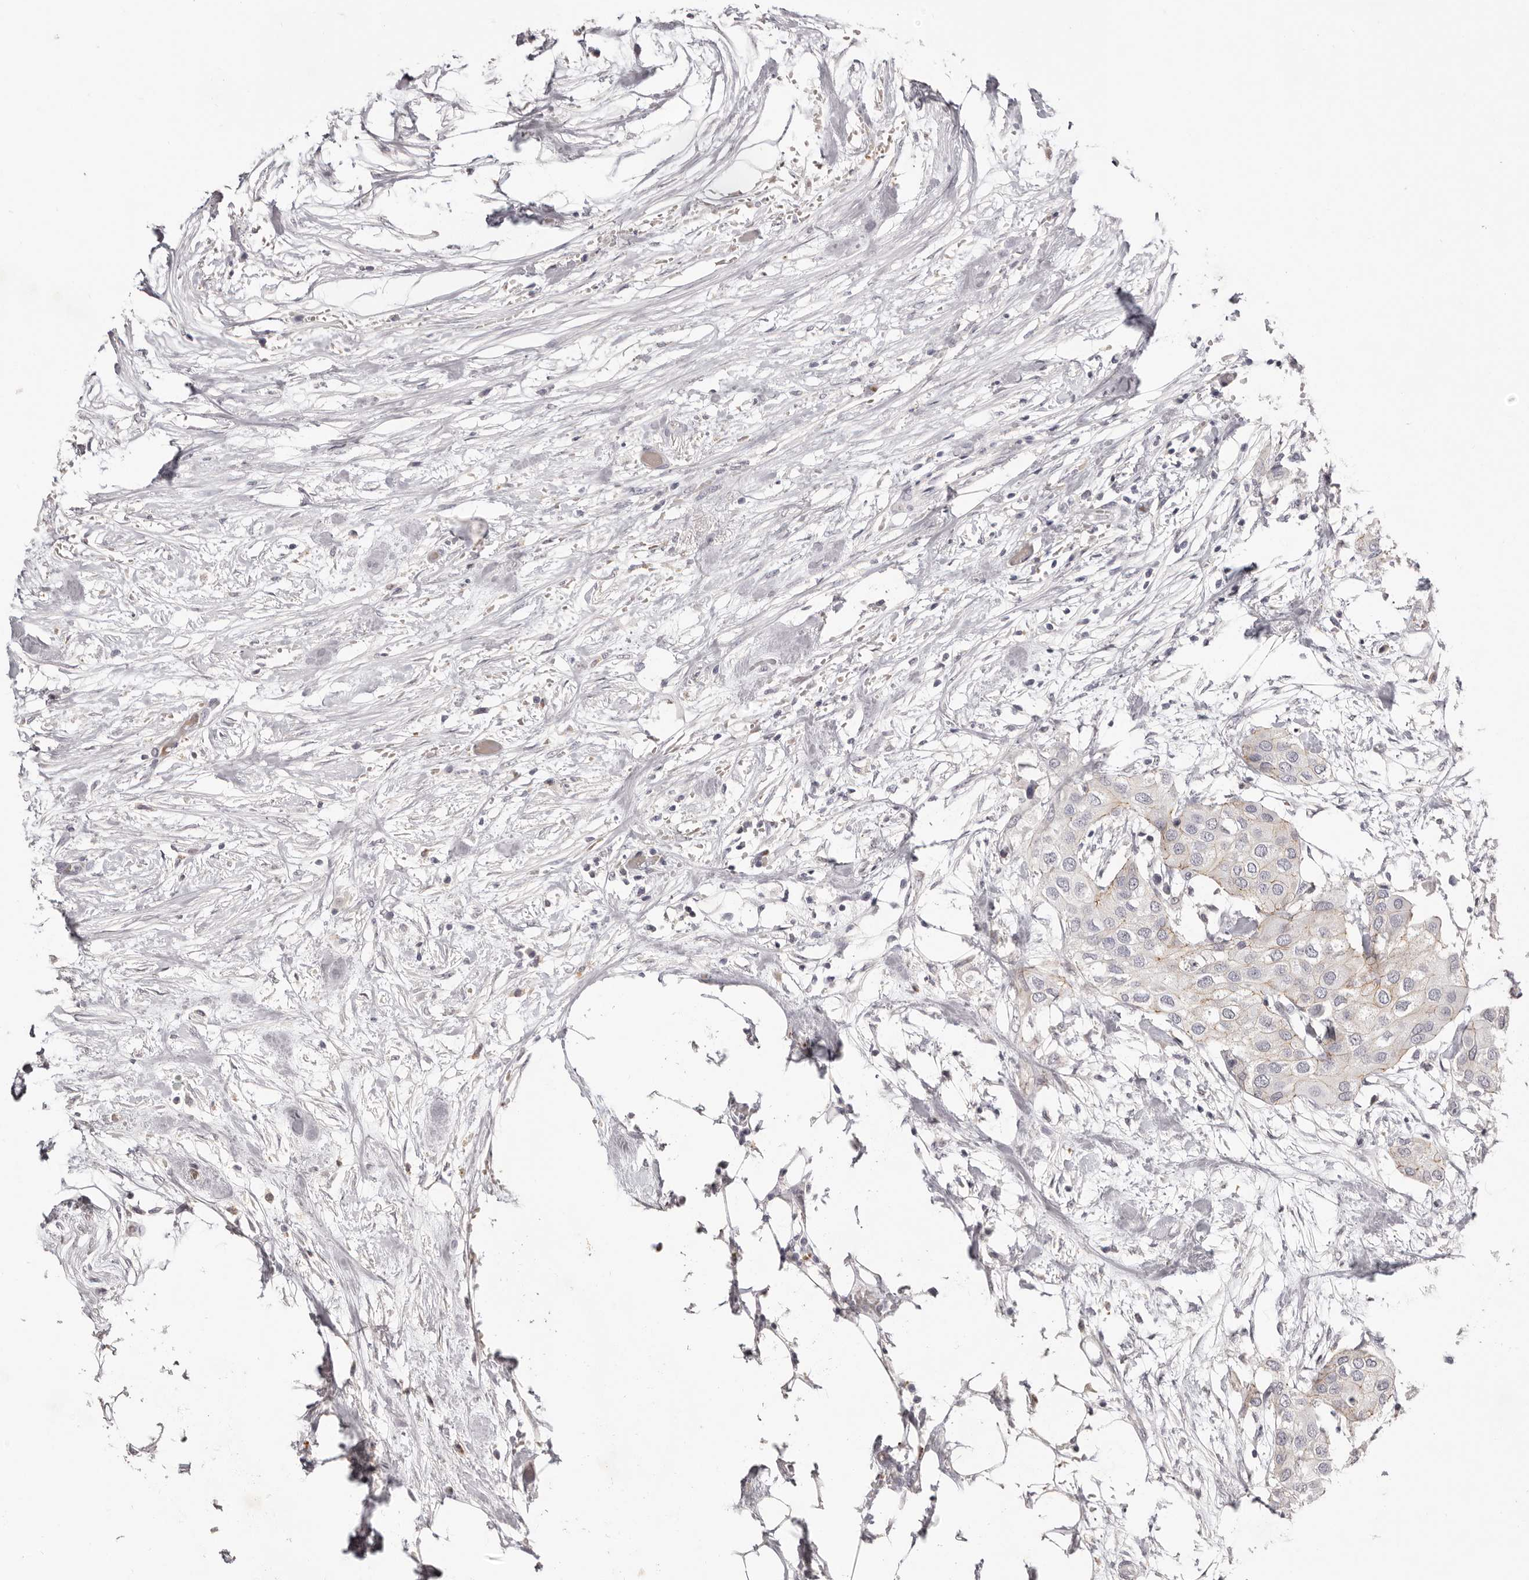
{"staining": {"intensity": "weak", "quantity": "<25%", "location": "cytoplasmic/membranous"}, "tissue": "urothelial cancer", "cell_type": "Tumor cells", "image_type": "cancer", "snomed": [{"axis": "morphology", "description": "Urothelial carcinoma, High grade"}, {"axis": "topography", "description": "Urinary bladder"}], "caption": "This is an immunohistochemistry (IHC) micrograph of urothelial carcinoma (high-grade). There is no expression in tumor cells.", "gene": "PCDHB6", "patient": {"sex": "male", "age": 64}}